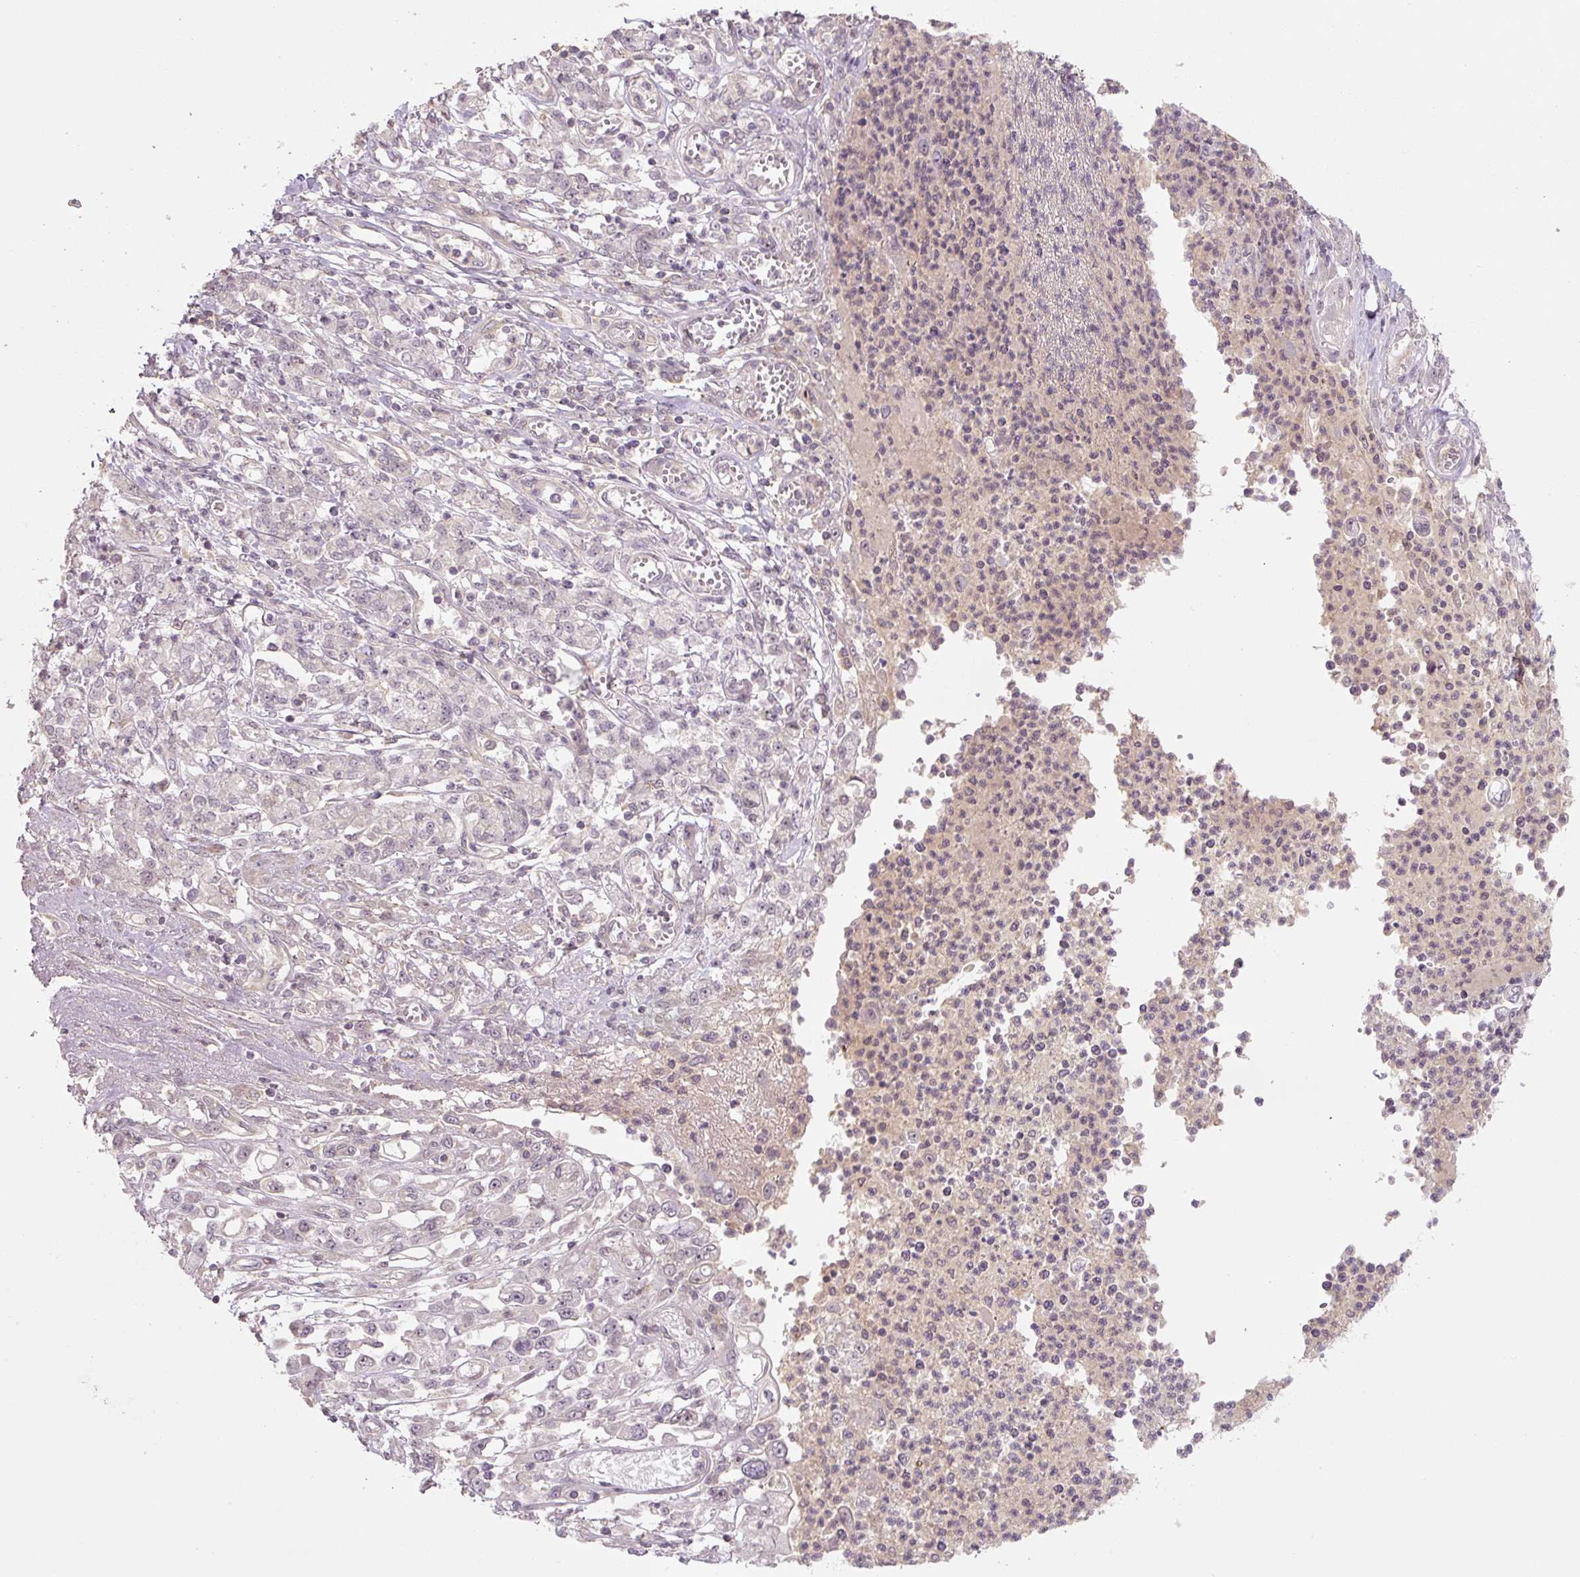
{"staining": {"intensity": "negative", "quantity": "none", "location": "none"}, "tissue": "stomach cancer", "cell_type": "Tumor cells", "image_type": "cancer", "snomed": [{"axis": "morphology", "description": "Adenocarcinoma, NOS"}, {"axis": "topography", "description": "Stomach"}], "caption": "Immunohistochemical staining of adenocarcinoma (stomach) shows no significant expression in tumor cells.", "gene": "C2orf73", "patient": {"sex": "female", "age": 76}}